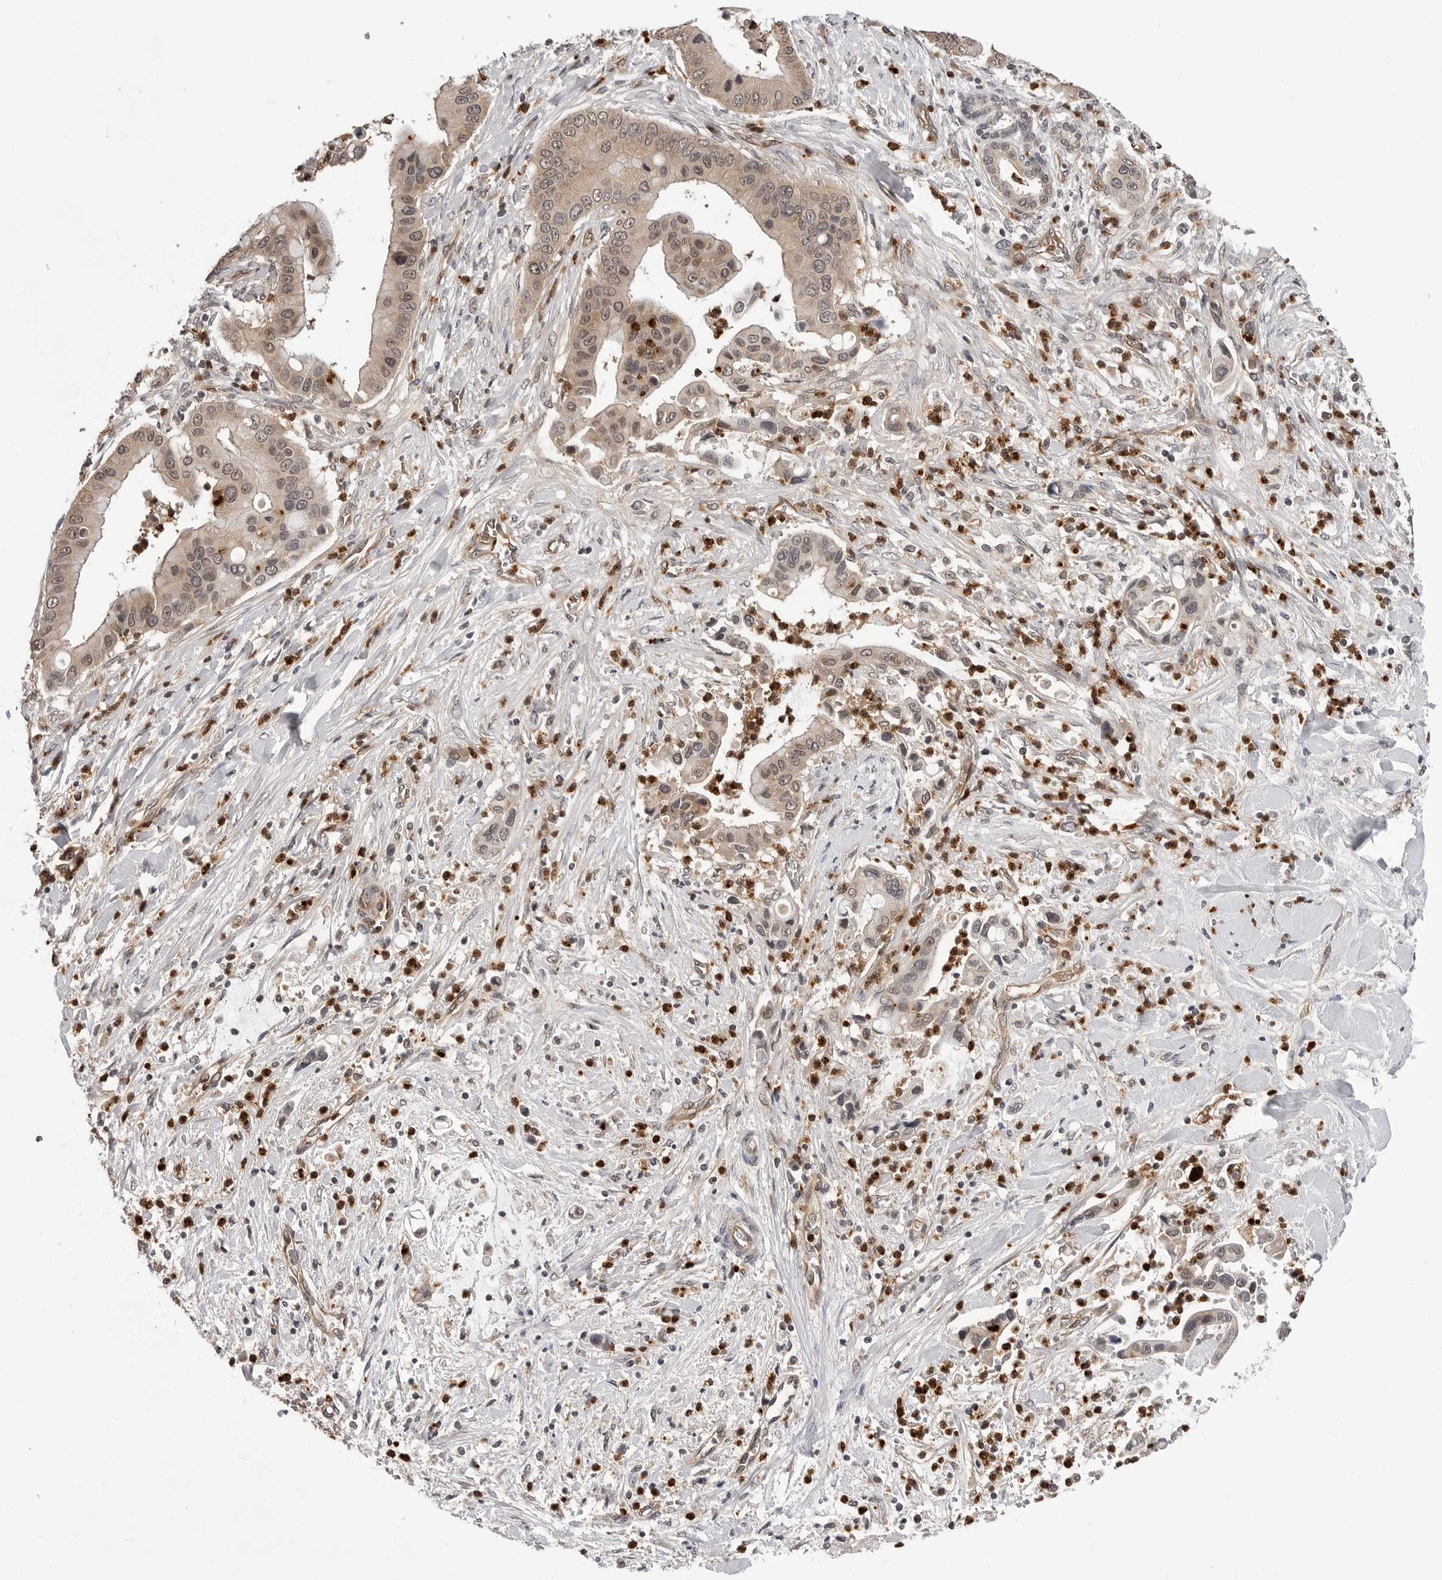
{"staining": {"intensity": "weak", "quantity": ">75%", "location": "cytoplasmic/membranous,nuclear"}, "tissue": "liver cancer", "cell_type": "Tumor cells", "image_type": "cancer", "snomed": [{"axis": "morphology", "description": "Cholangiocarcinoma"}, {"axis": "topography", "description": "Liver"}], "caption": "Cholangiocarcinoma (liver) stained with immunohistochemistry displays weak cytoplasmic/membranous and nuclear positivity in approximately >75% of tumor cells.", "gene": "TRMT13", "patient": {"sex": "female", "age": 54}}